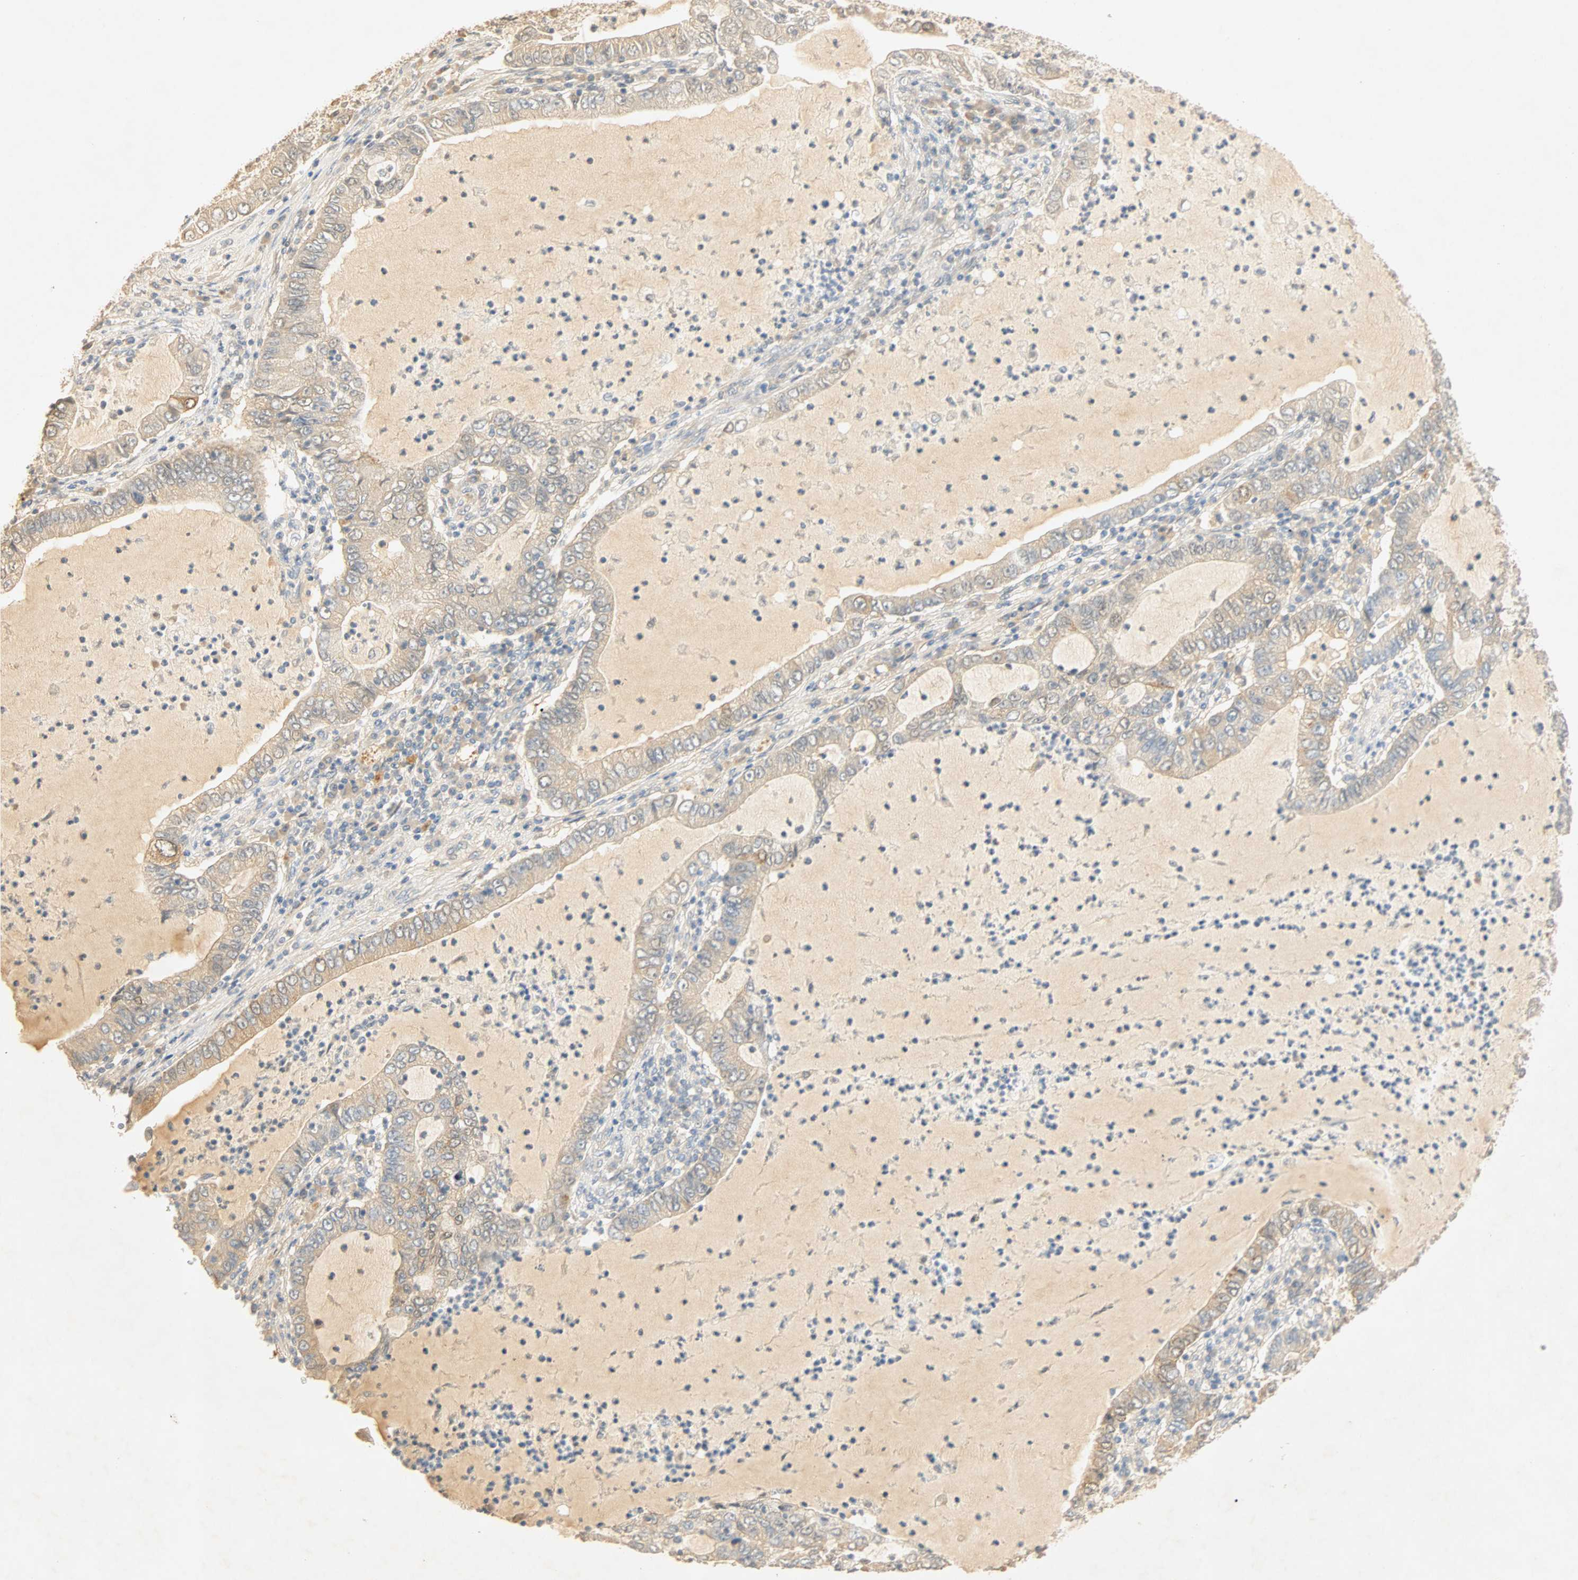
{"staining": {"intensity": "weak", "quantity": "<25%", "location": "cytoplasmic/membranous"}, "tissue": "lung cancer", "cell_type": "Tumor cells", "image_type": "cancer", "snomed": [{"axis": "morphology", "description": "Adenocarcinoma, NOS"}, {"axis": "topography", "description": "Lung"}], "caption": "The histopathology image displays no significant expression in tumor cells of lung adenocarcinoma. (Immunohistochemistry (ihc), brightfield microscopy, high magnification).", "gene": "SELENBP1", "patient": {"sex": "female", "age": 51}}